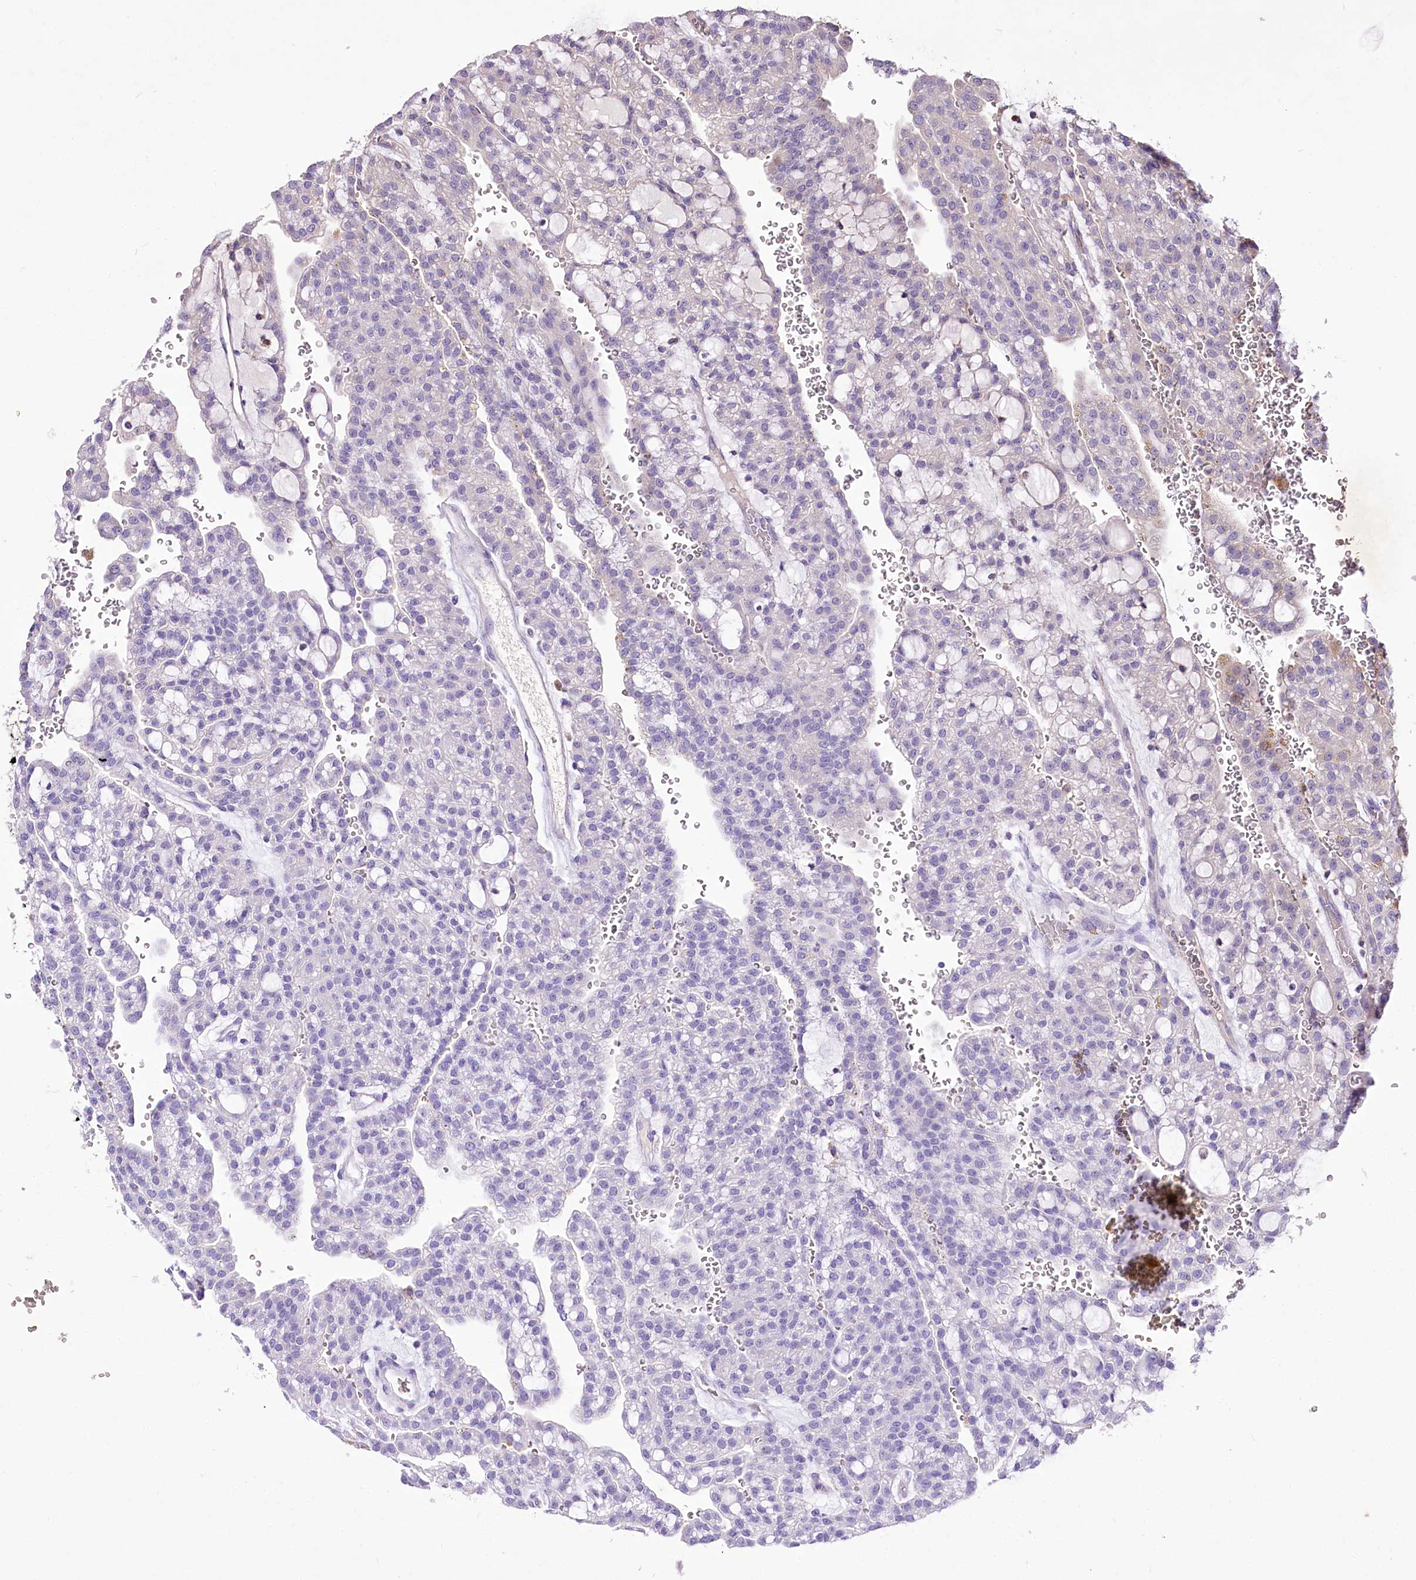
{"staining": {"intensity": "negative", "quantity": "none", "location": "none"}, "tissue": "renal cancer", "cell_type": "Tumor cells", "image_type": "cancer", "snomed": [{"axis": "morphology", "description": "Adenocarcinoma, NOS"}, {"axis": "topography", "description": "Kidney"}], "caption": "Tumor cells show no significant protein staining in renal cancer (adenocarcinoma).", "gene": "PCYOX1L", "patient": {"sex": "male", "age": 63}}